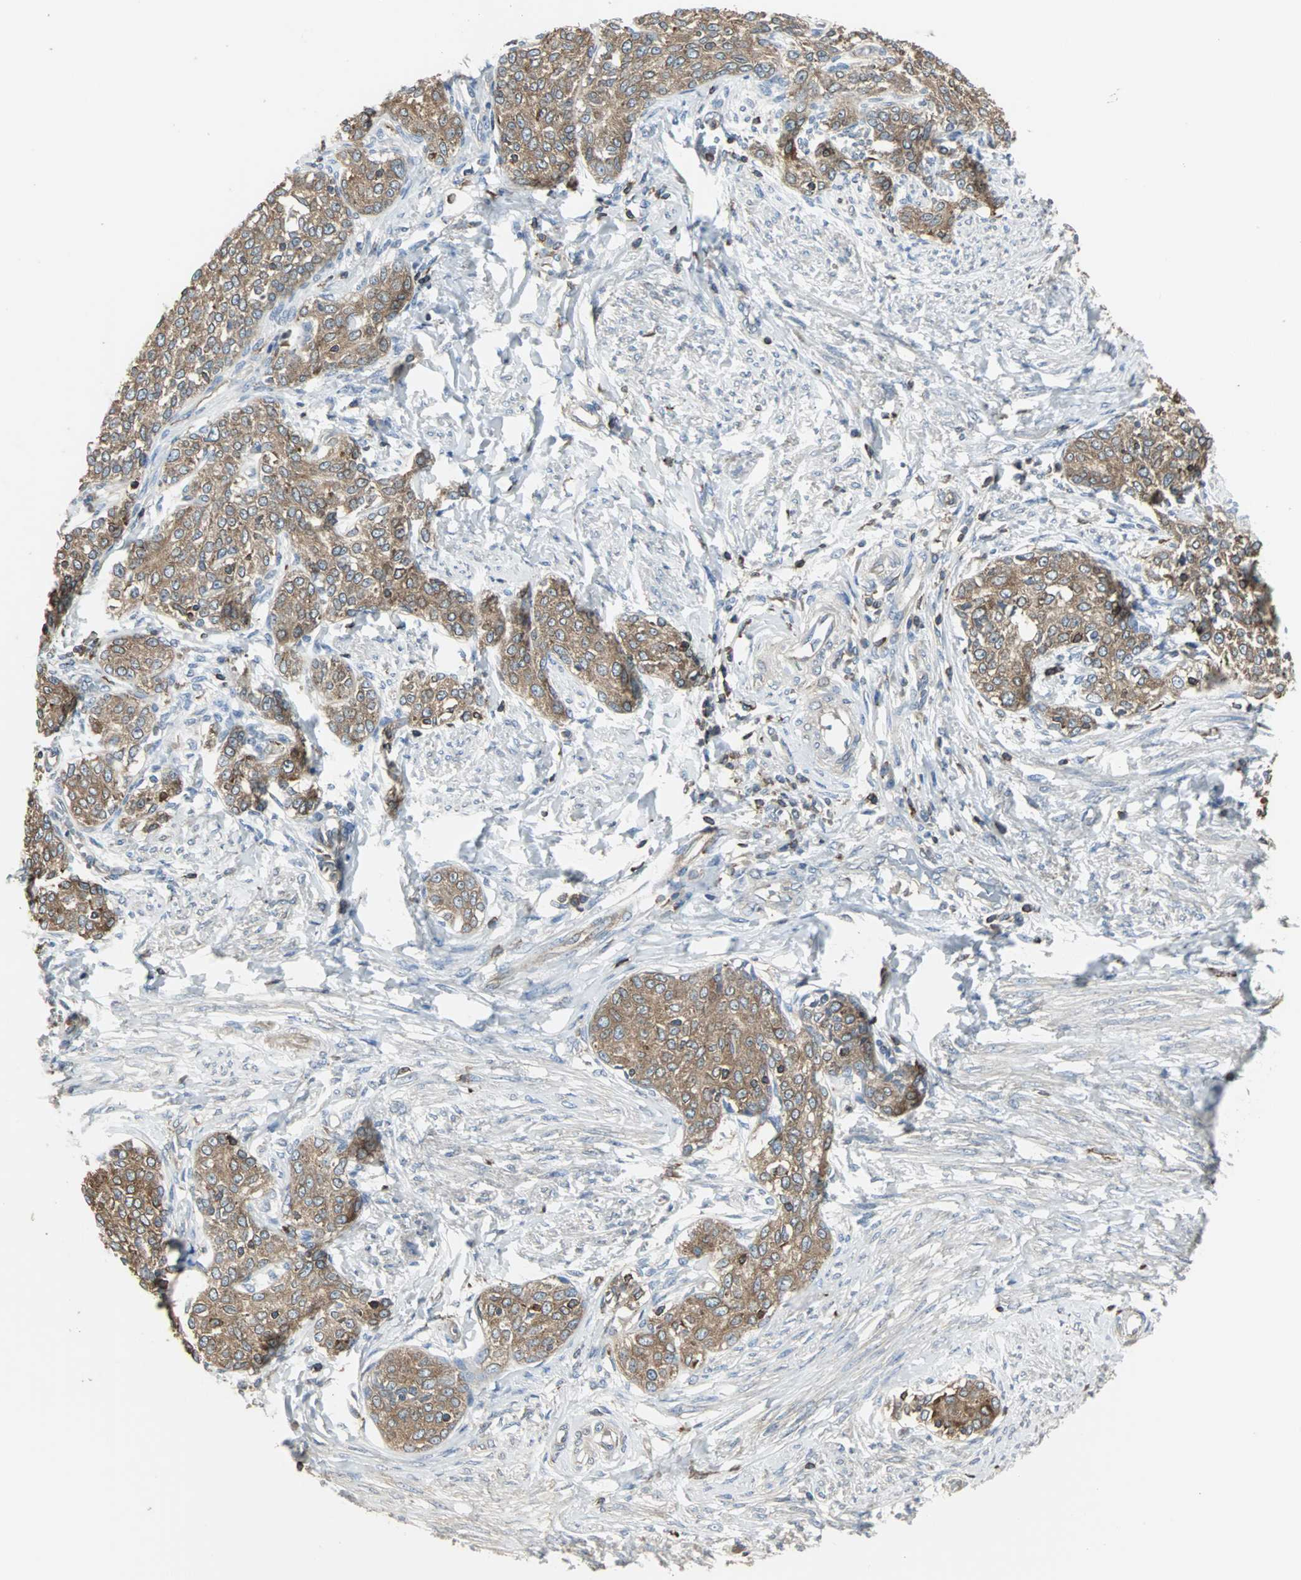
{"staining": {"intensity": "strong", "quantity": ">75%", "location": "cytoplasmic/membranous"}, "tissue": "cervical cancer", "cell_type": "Tumor cells", "image_type": "cancer", "snomed": [{"axis": "morphology", "description": "Squamous cell carcinoma, NOS"}, {"axis": "morphology", "description": "Adenocarcinoma, NOS"}, {"axis": "topography", "description": "Cervix"}], "caption": "Protein staining displays strong cytoplasmic/membranous positivity in about >75% of tumor cells in adenocarcinoma (cervical).", "gene": "LRRFIP1", "patient": {"sex": "female", "age": 52}}